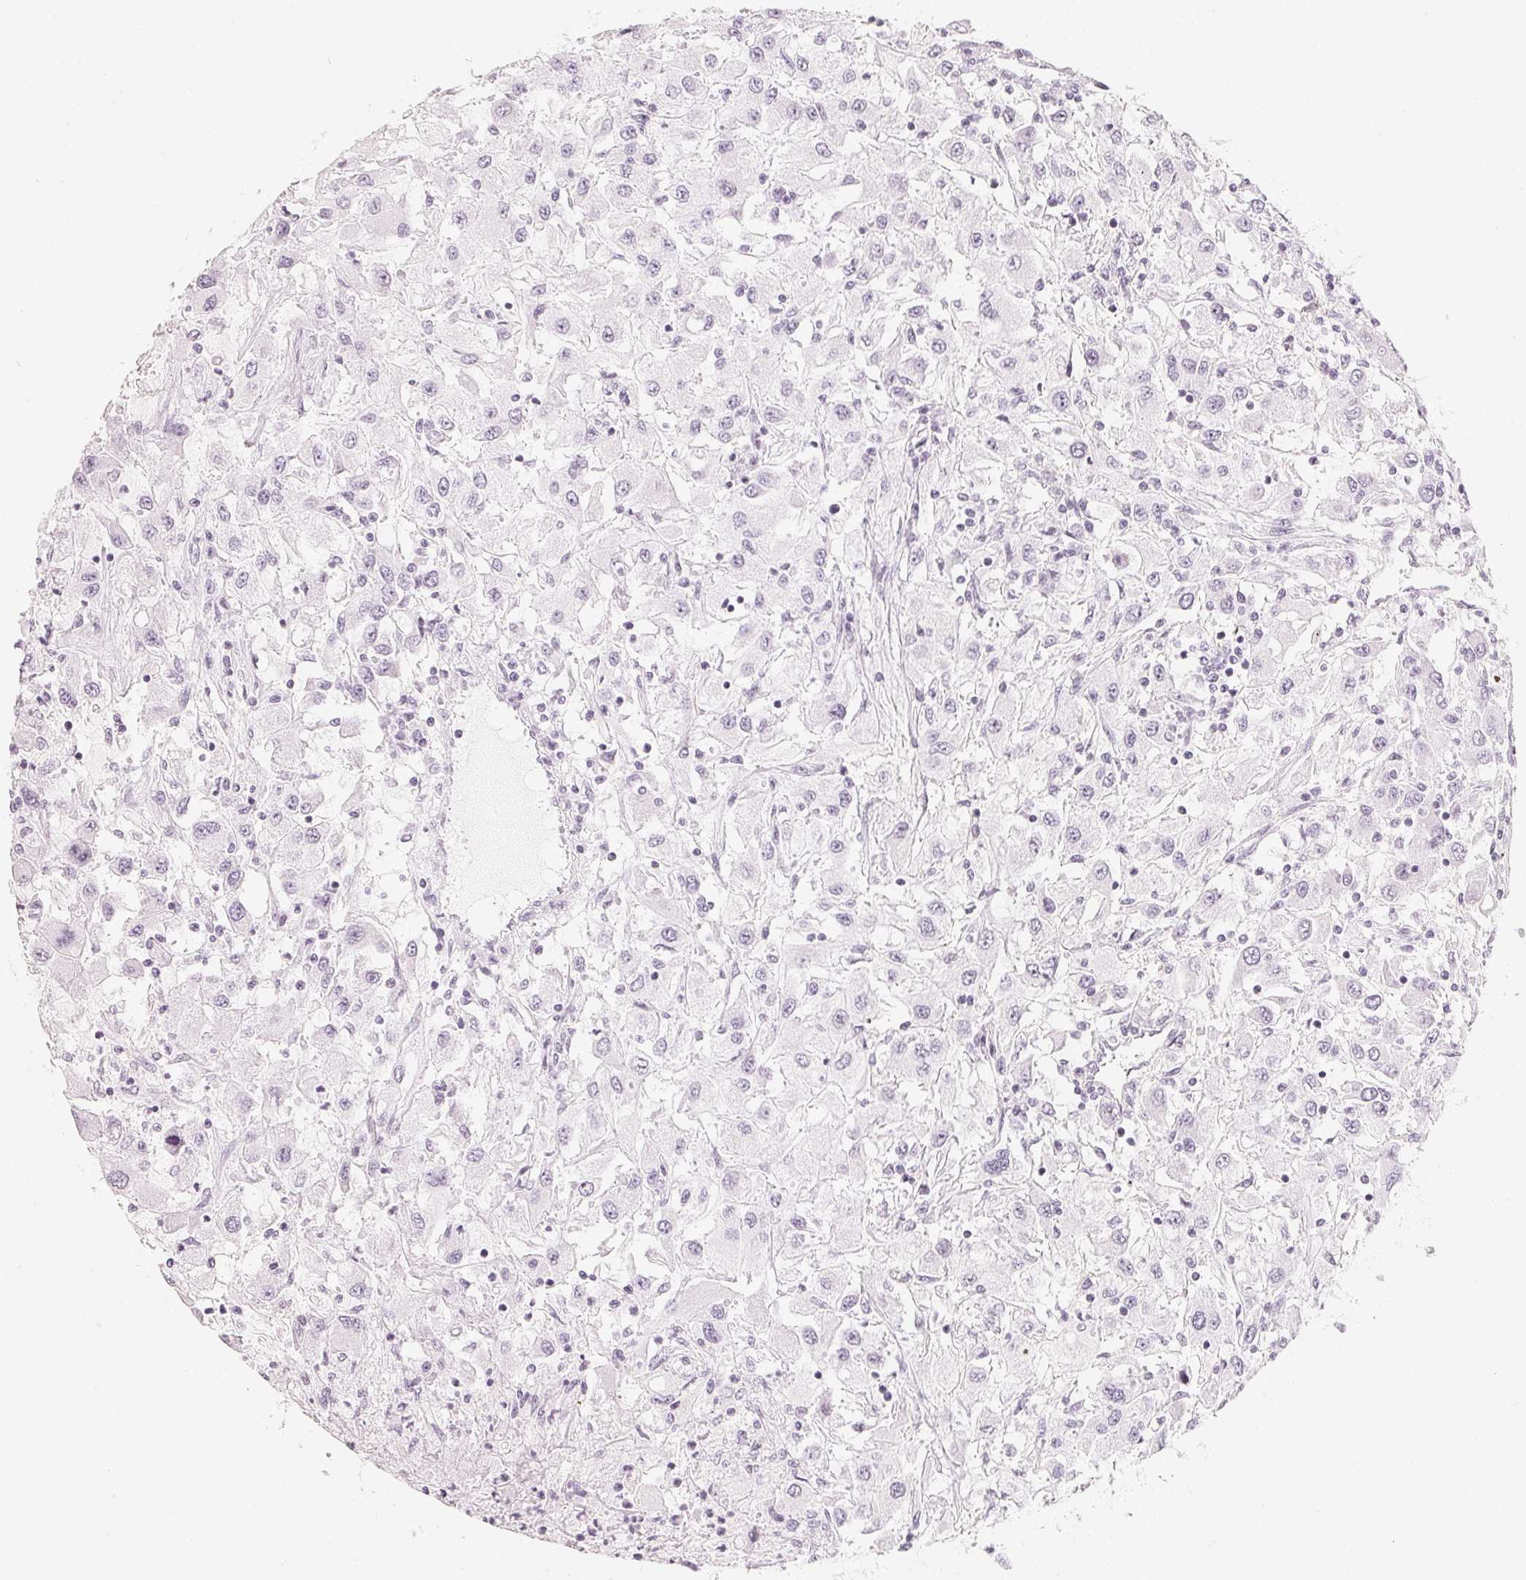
{"staining": {"intensity": "negative", "quantity": "none", "location": "none"}, "tissue": "renal cancer", "cell_type": "Tumor cells", "image_type": "cancer", "snomed": [{"axis": "morphology", "description": "Adenocarcinoma, NOS"}, {"axis": "topography", "description": "Kidney"}], "caption": "DAB immunohistochemical staining of adenocarcinoma (renal) displays no significant positivity in tumor cells.", "gene": "SLC22A8", "patient": {"sex": "female", "age": 67}}